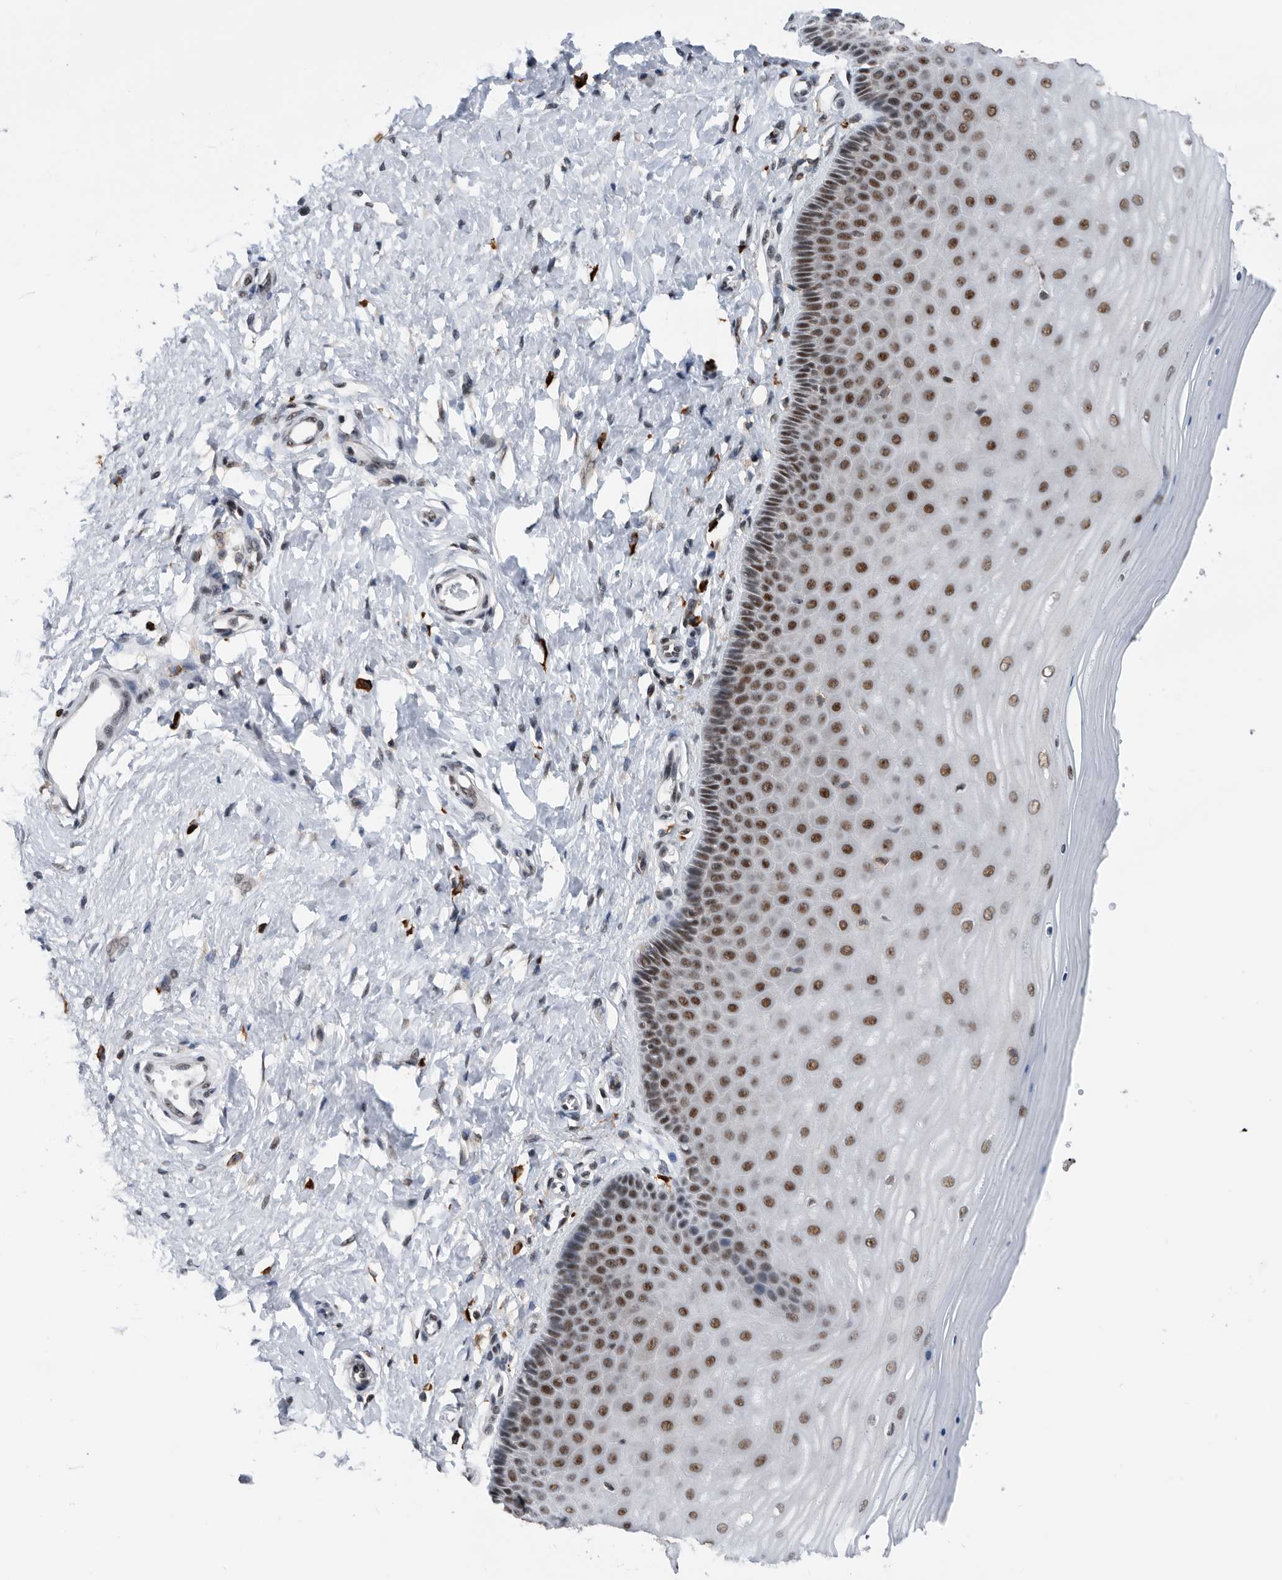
{"staining": {"intensity": "strong", "quantity": "25%-75%", "location": "nuclear"}, "tissue": "cervix", "cell_type": "Glandular cells", "image_type": "normal", "snomed": [{"axis": "morphology", "description": "Normal tissue, NOS"}, {"axis": "topography", "description": "Cervix"}], "caption": "IHC of normal cervix shows high levels of strong nuclear staining in about 25%-75% of glandular cells.", "gene": "ZNF260", "patient": {"sex": "female", "age": 55}}